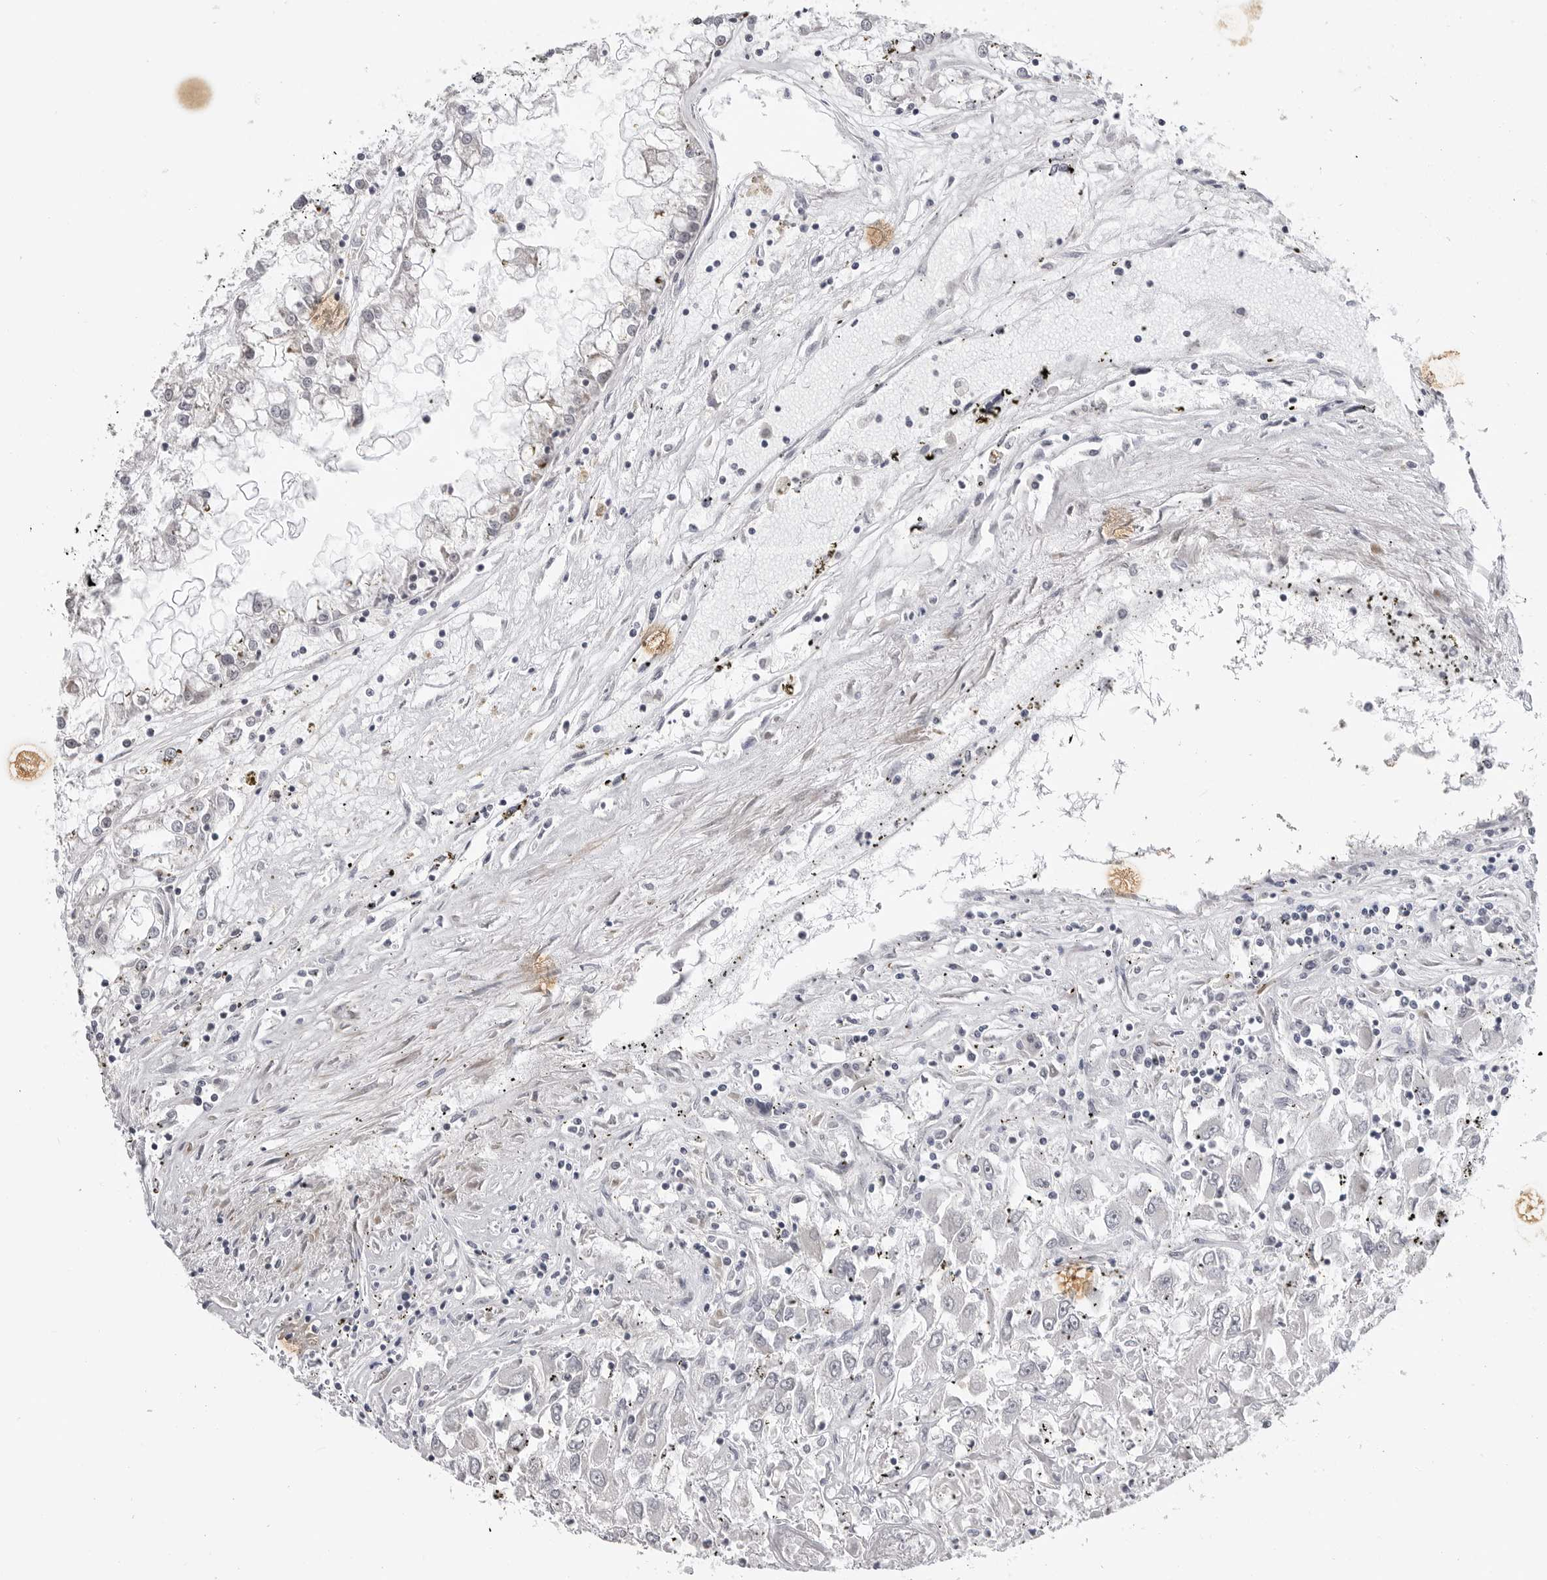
{"staining": {"intensity": "negative", "quantity": "none", "location": "none"}, "tissue": "renal cancer", "cell_type": "Tumor cells", "image_type": "cancer", "snomed": [{"axis": "morphology", "description": "Adenocarcinoma, NOS"}, {"axis": "topography", "description": "Kidney"}], "caption": "Immunohistochemistry image of adenocarcinoma (renal) stained for a protein (brown), which shows no positivity in tumor cells.", "gene": "ADAMTS5", "patient": {"sex": "female", "age": 52}}